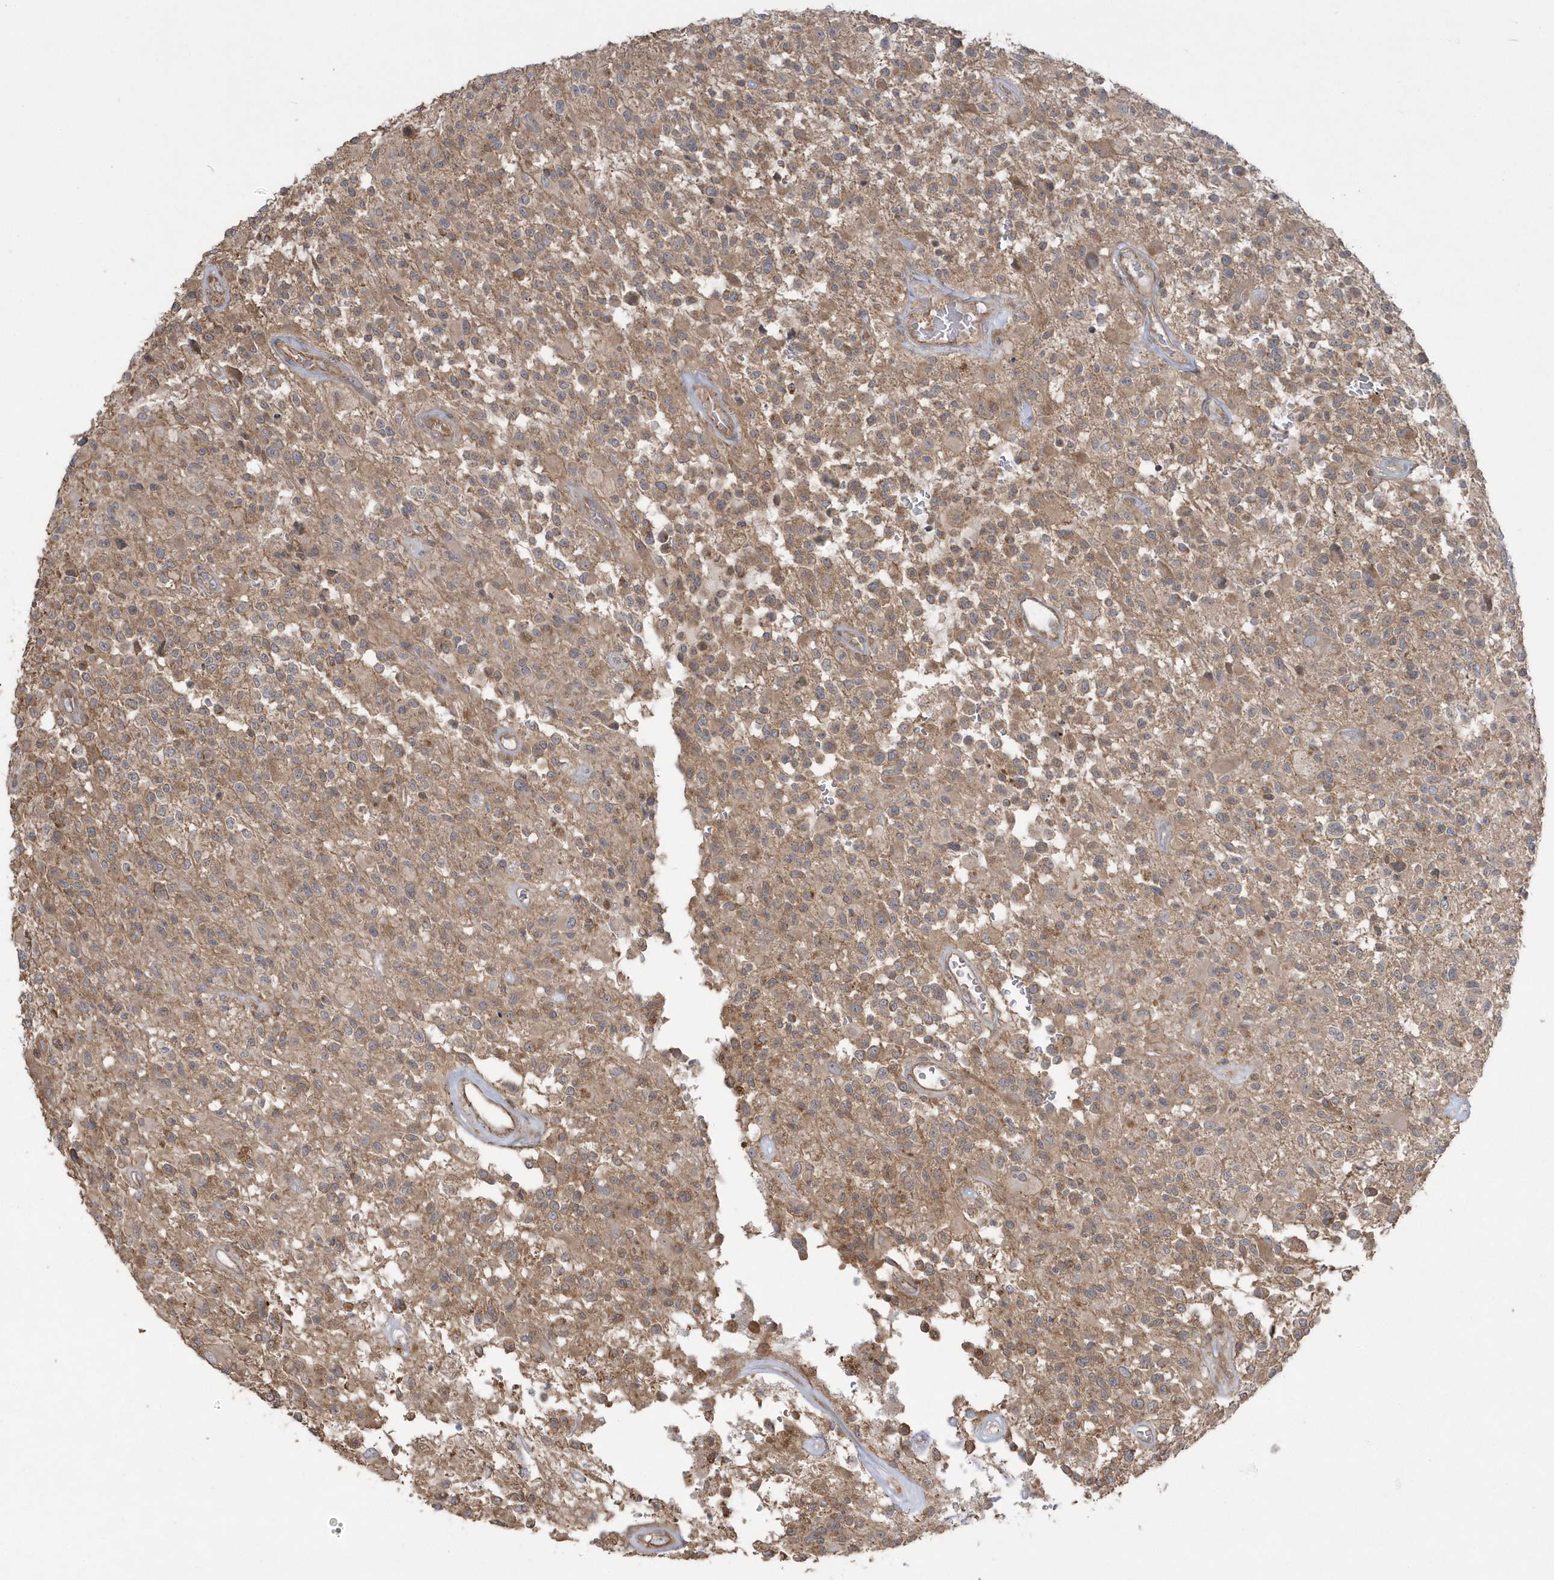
{"staining": {"intensity": "weak", "quantity": ">75%", "location": "cytoplasmic/membranous"}, "tissue": "glioma", "cell_type": "Tumor cells", "image_type": "cancer", "snomed": [{"axis": "morphology", "description": "Glioma, malignant, High grade"}, {"axis": "morphology", "description": "Glioblastoma, NOS"}, {"axis": "topography", "description": "Brain"}], "caption": "Protein staining reveals weak cytoplasmic/membranous staining in about >75% of tumor cells in glioblastoma. Ihc stains the protein of interest in brown and the nuclei are stained blue.", "gene": "ARMC8", "patient": {"sex": "male", "age": 60}}